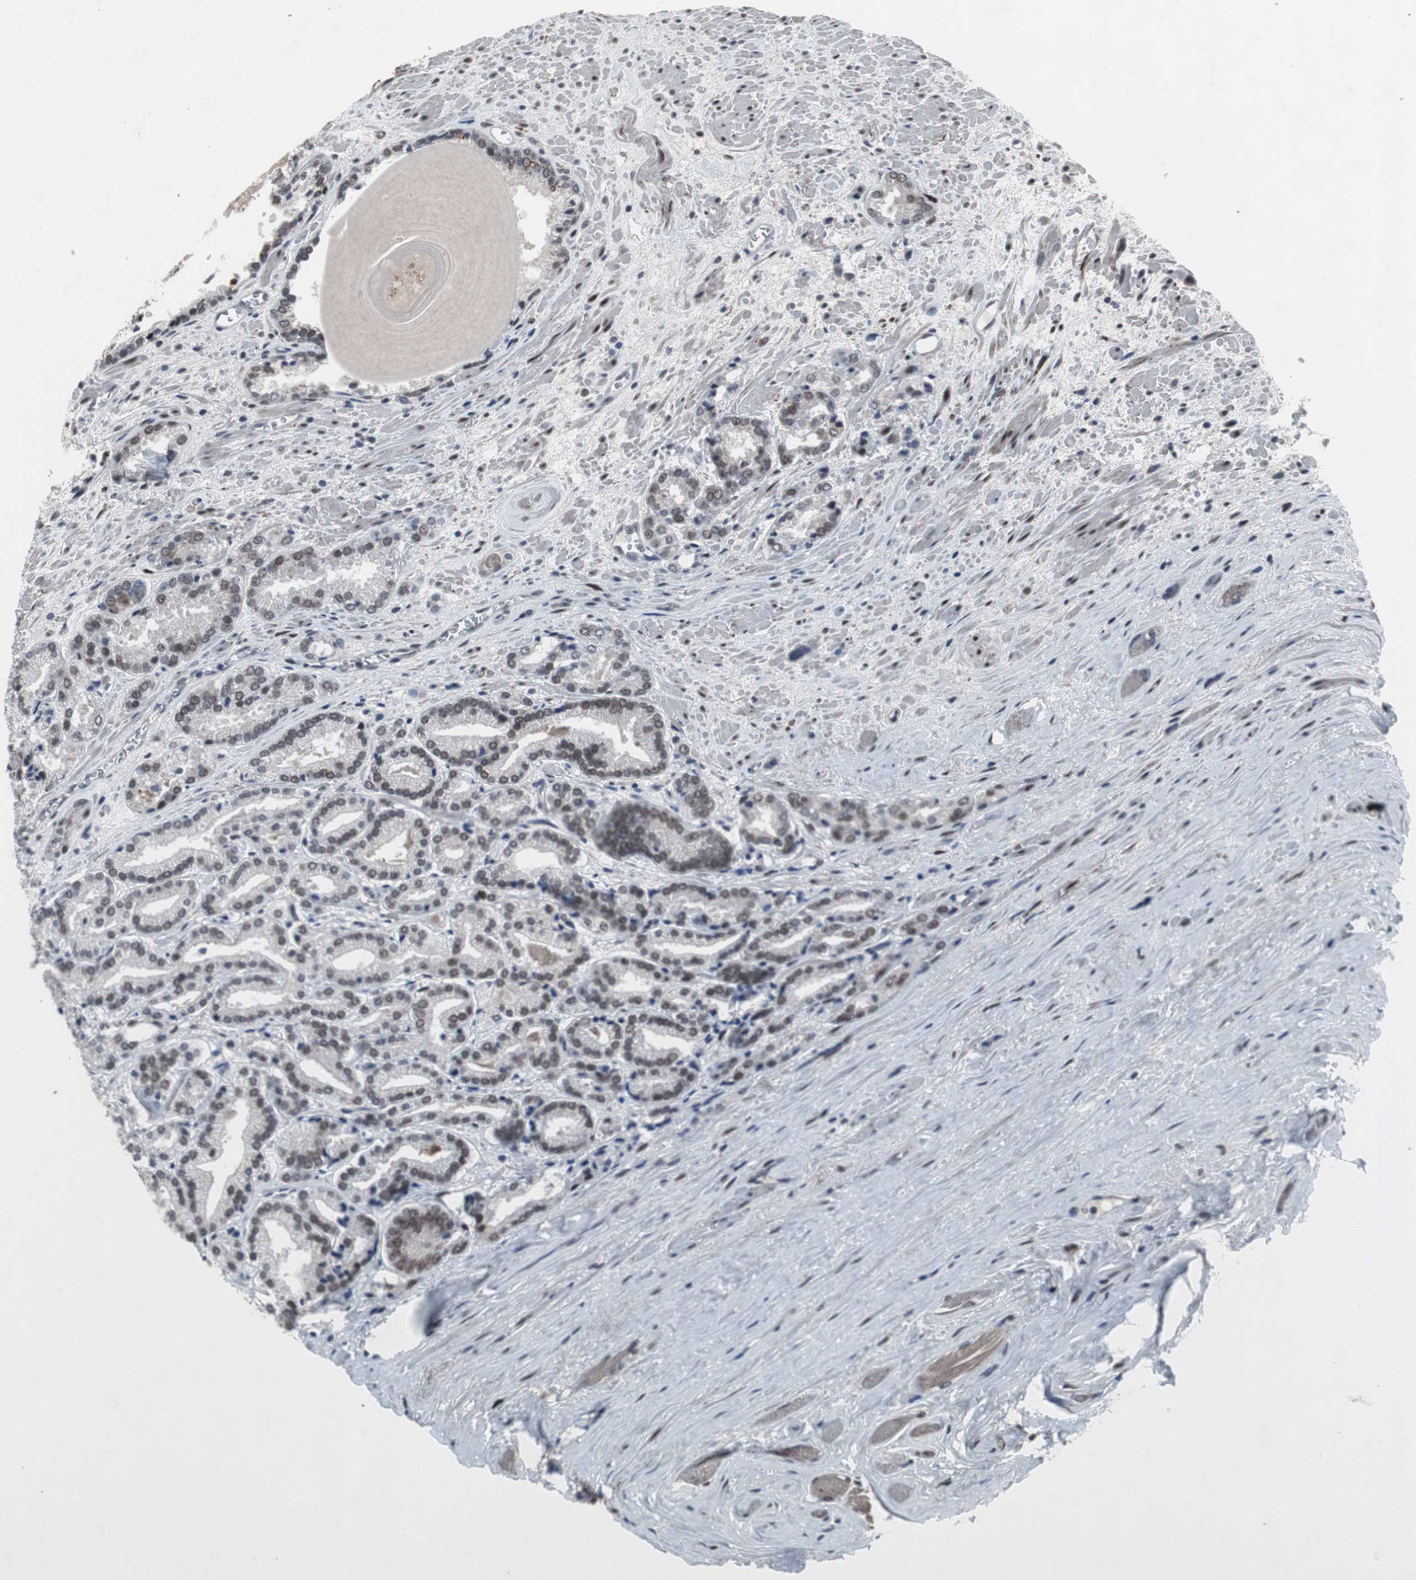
{"staining": {"intensity": "moderate", "quantity": ">75%", "location": "nuclear"}, "tissue": "prostate cancer", "cell_type": "Tumor cells", "image_type": "cancer", "snomed": [{"axis": "morphology", "description": "Adenocarcinoma, Low grade"}, {"axis": "topography", "description": "Prostate"}], "caption": "Protein expression analysis of human prostate adenocarcinoma (low-grade) reveals moderate nuclear positivity in about >75% of tumor cells.", "gene": "FOXP4", "patient": {"sex": "male", "age": 59}}